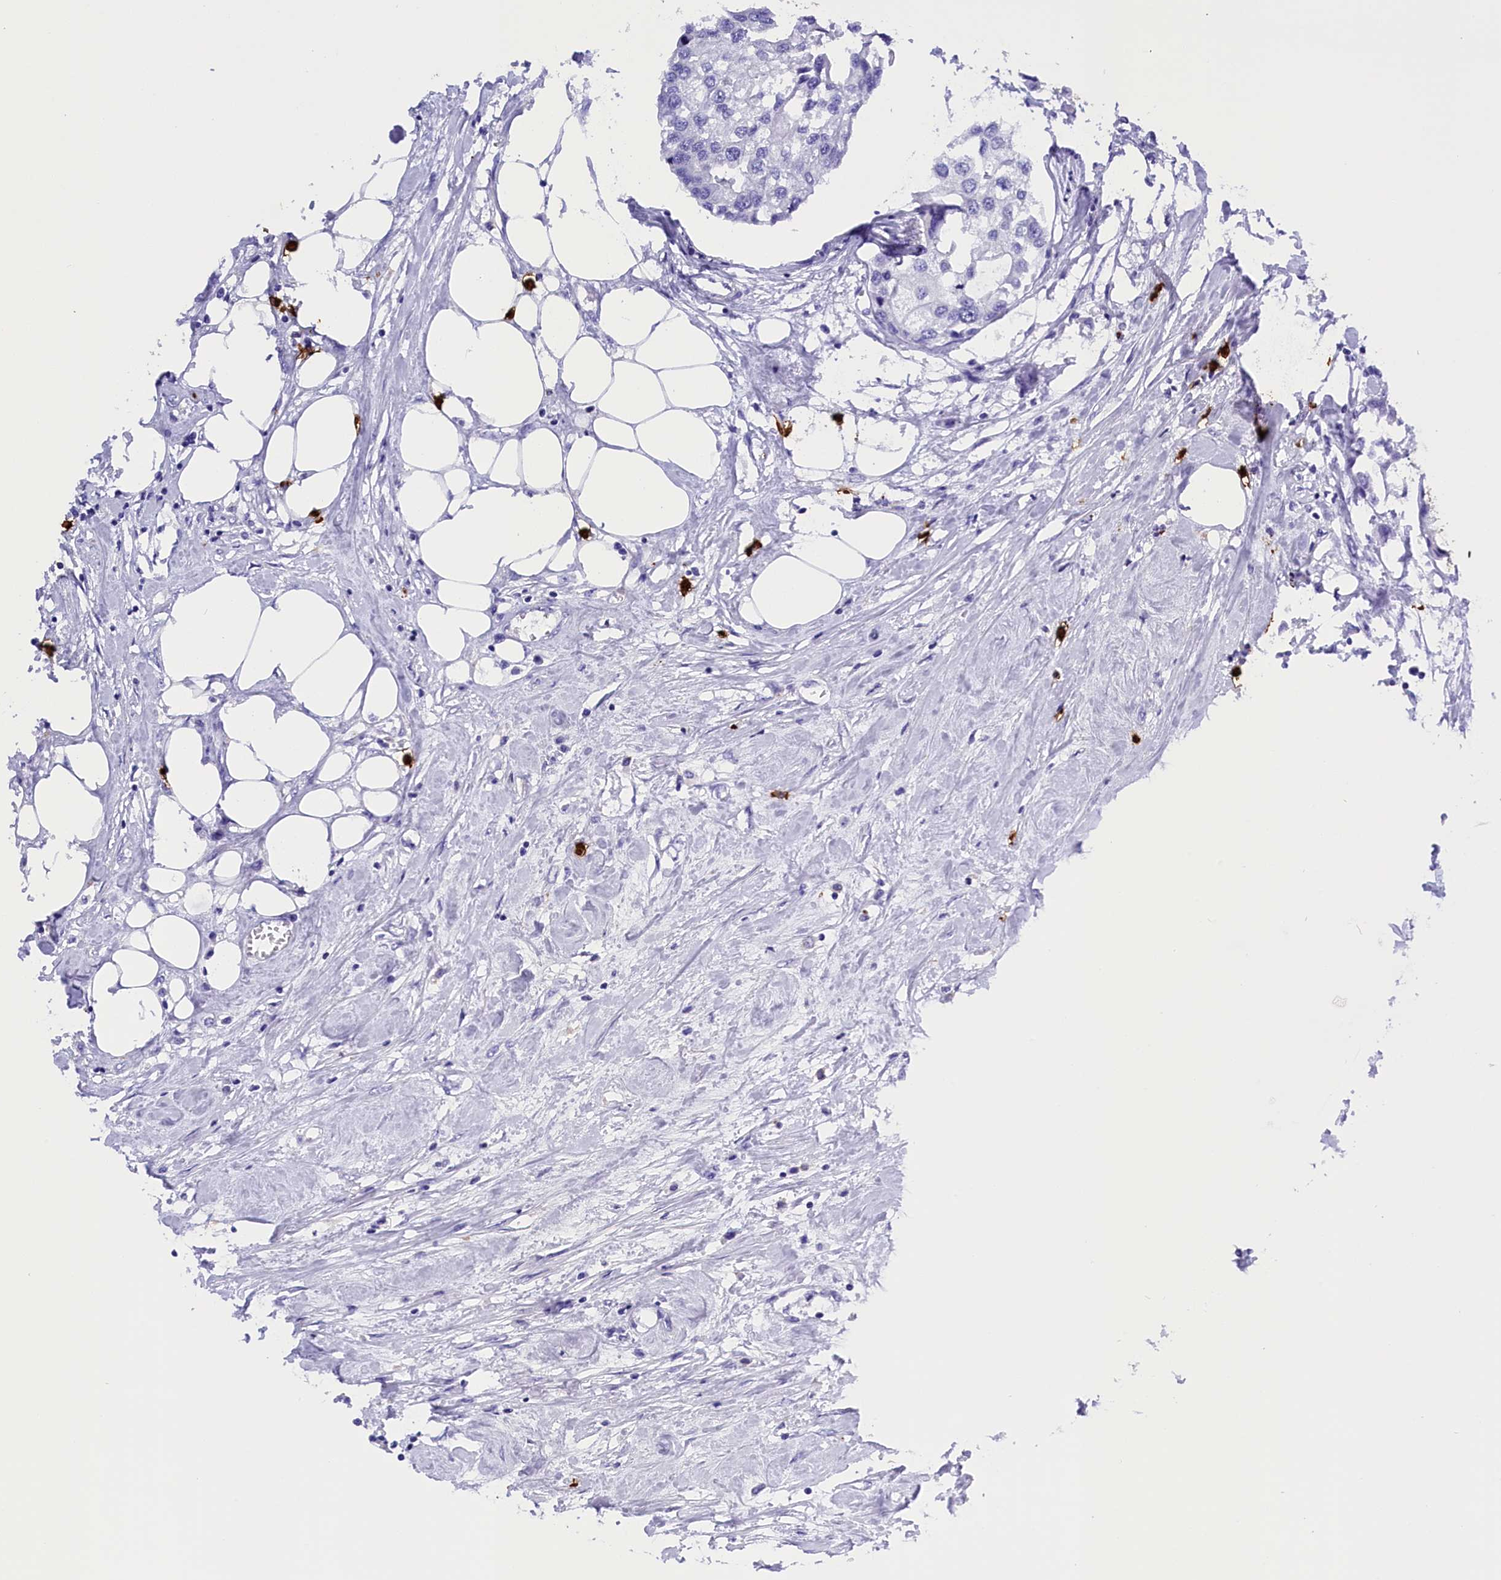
{"staining": {"intensity": "negative", "quantity": "none", "location": "none"}, "tissue": "urothelial cancer", "cell_type": "Tumor cells", "image_type": "cancer", "snomed": [{"axis": "morphology", "description": "Urothelial carcinoma, High grade"}, {"axis": "topography", "description": "Urinary bladder"}], "caption": "The image reveals no staining of tumor cells in urothelial carcinoma (high-grade).", "gene": "CLC", "patient": {"sex": "male", "age": 64}}